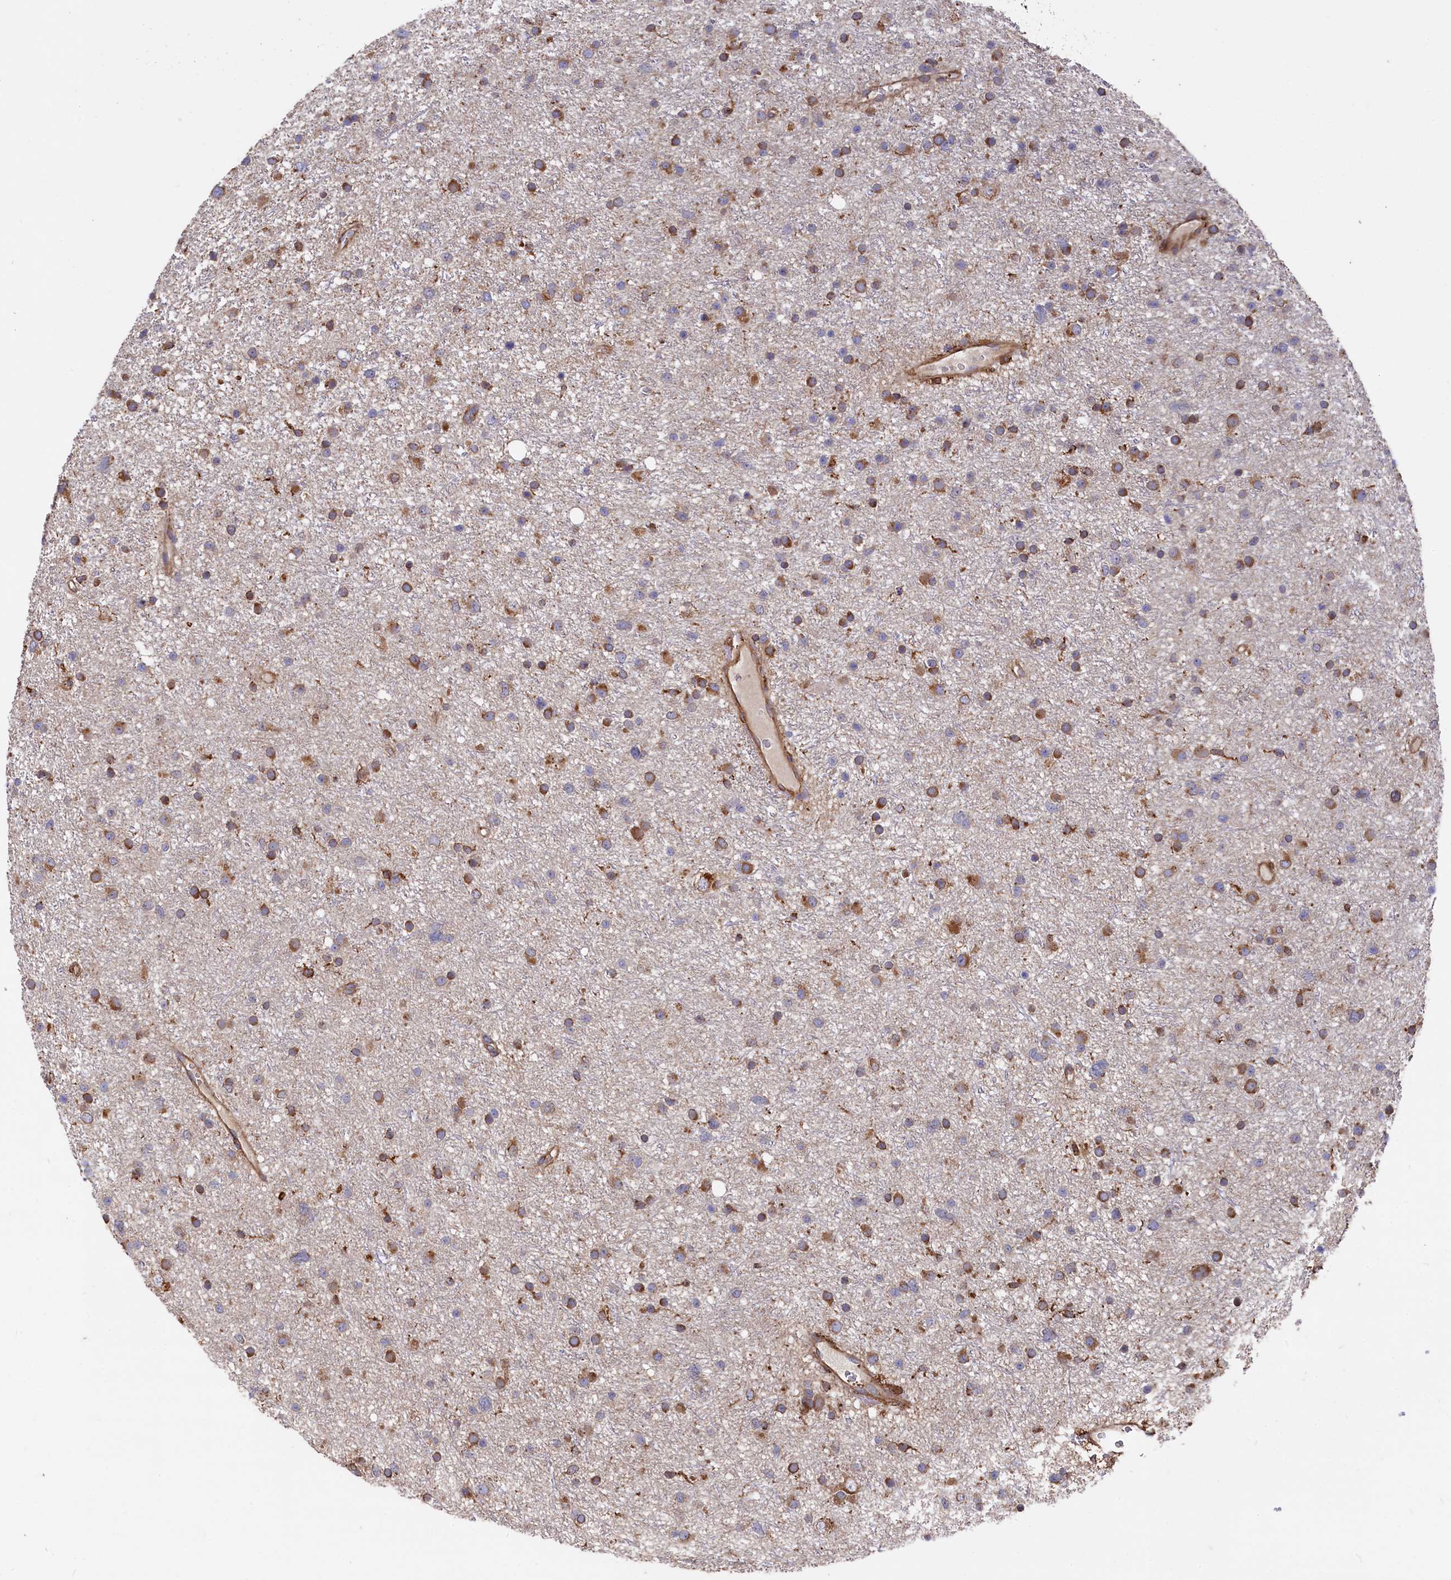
{"staining": {"intensity": "moderate", "quantity": ">75%", "location": "cytoplasmic/membranous"}, "tissue": "glioma", "cell_type": "Tumor cells", "image_type": "cancer", "snomed": [{"axis": "morphology", "description": "Glioma, malignant, Low grade"}, {"axis": "topography", "description": "Cerebral cortex"}], "caption": "About >75% of tumor cells in human glioma display moderate cytoplasmic/membranous protein positivity as visualized by brown immunohistochemical staining.", "gene": "NEURL1B", "patient": {"sex": "female", "age": 39}}